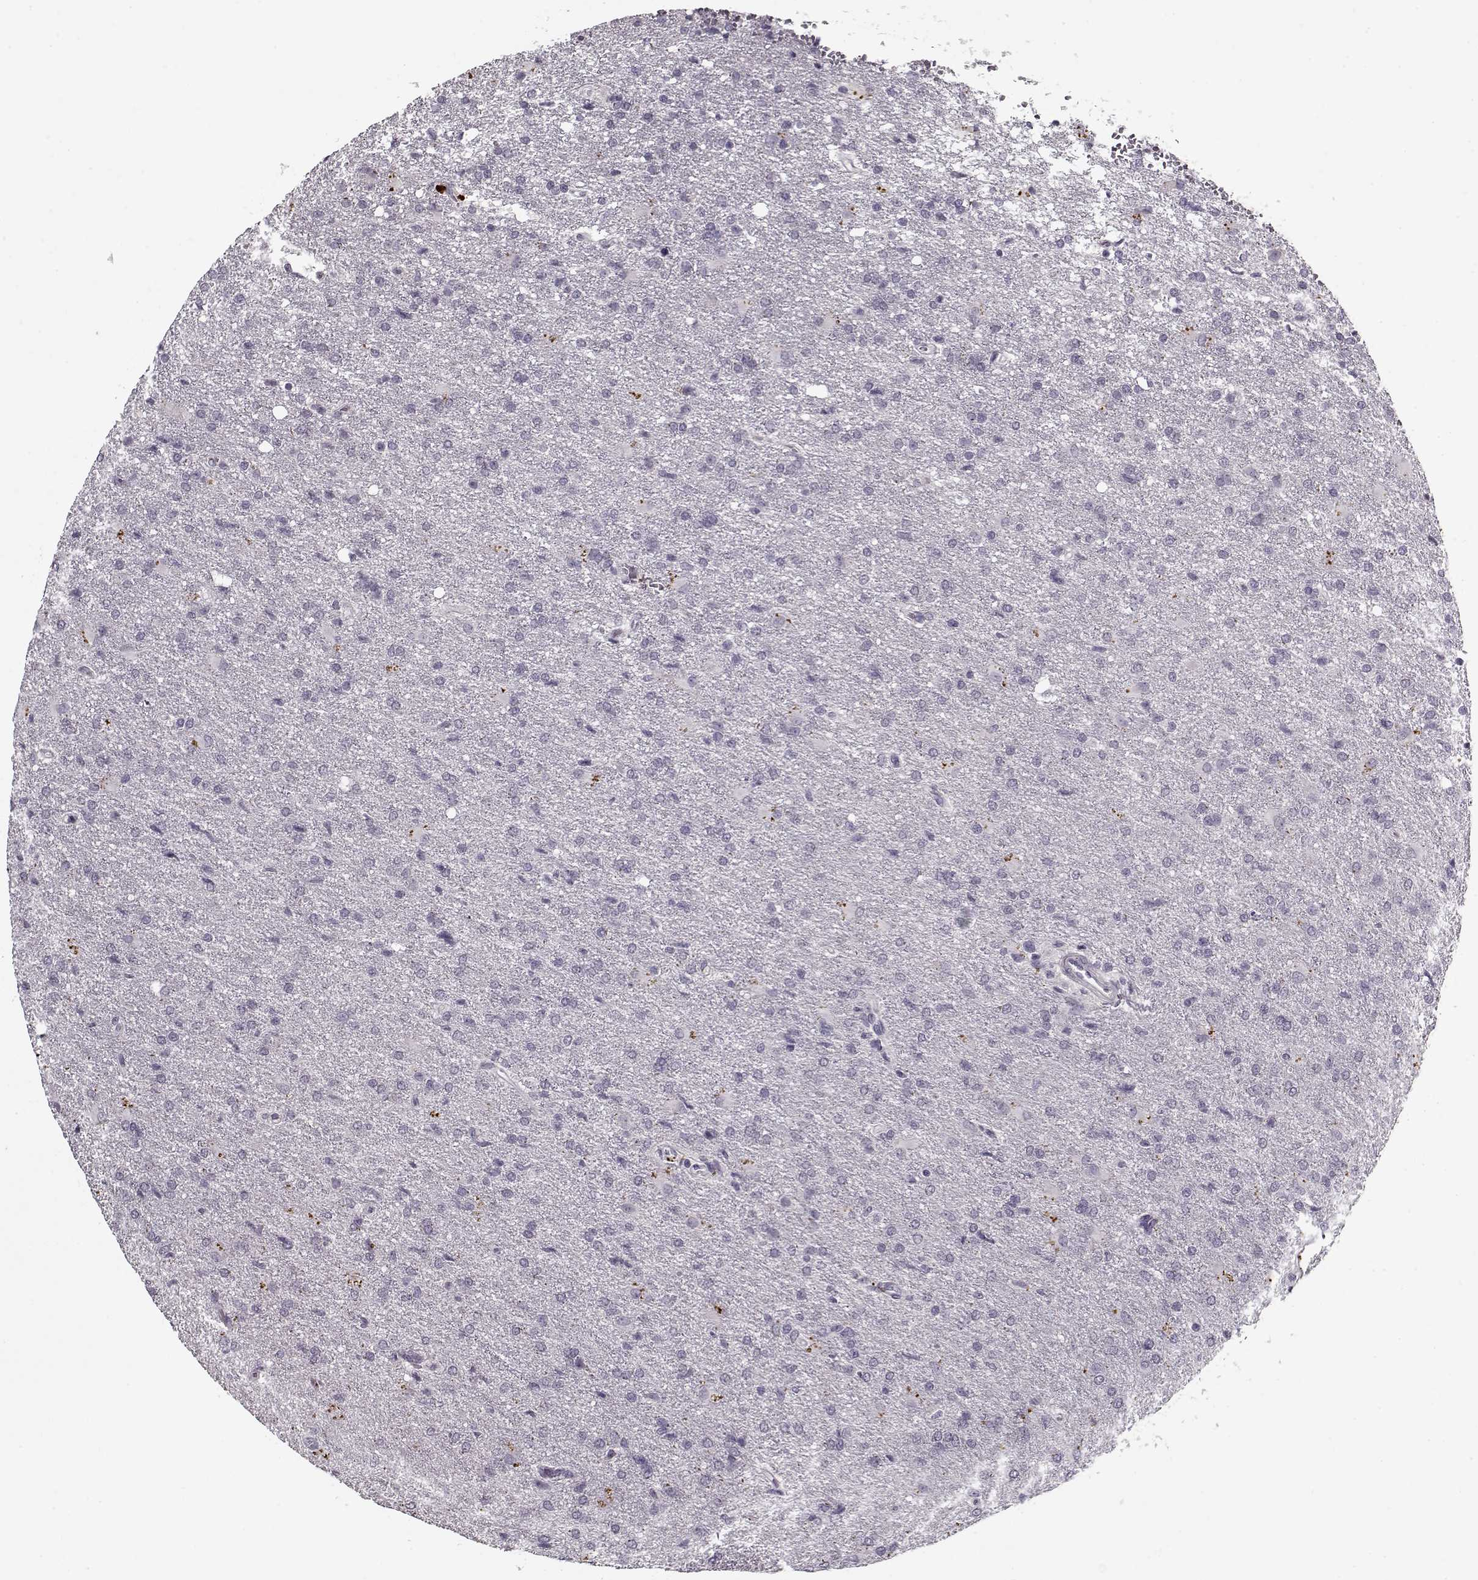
{"staining": {"intensity": "negative", "quantity": "none", "location": "none"}, "tissue": "glioma", "cell_type": "Tumor cells", "image_type": "cancer", "snomed": [{"axis": "morphology", "description": "Glioma, malignant, High grade"}, {"axis": "topography", "description": "Brain"}], "caption": "Tumor cells show no significant staining in glioma.", "gene": "LUM", "patient": {"sex": "male", "age": 68}}